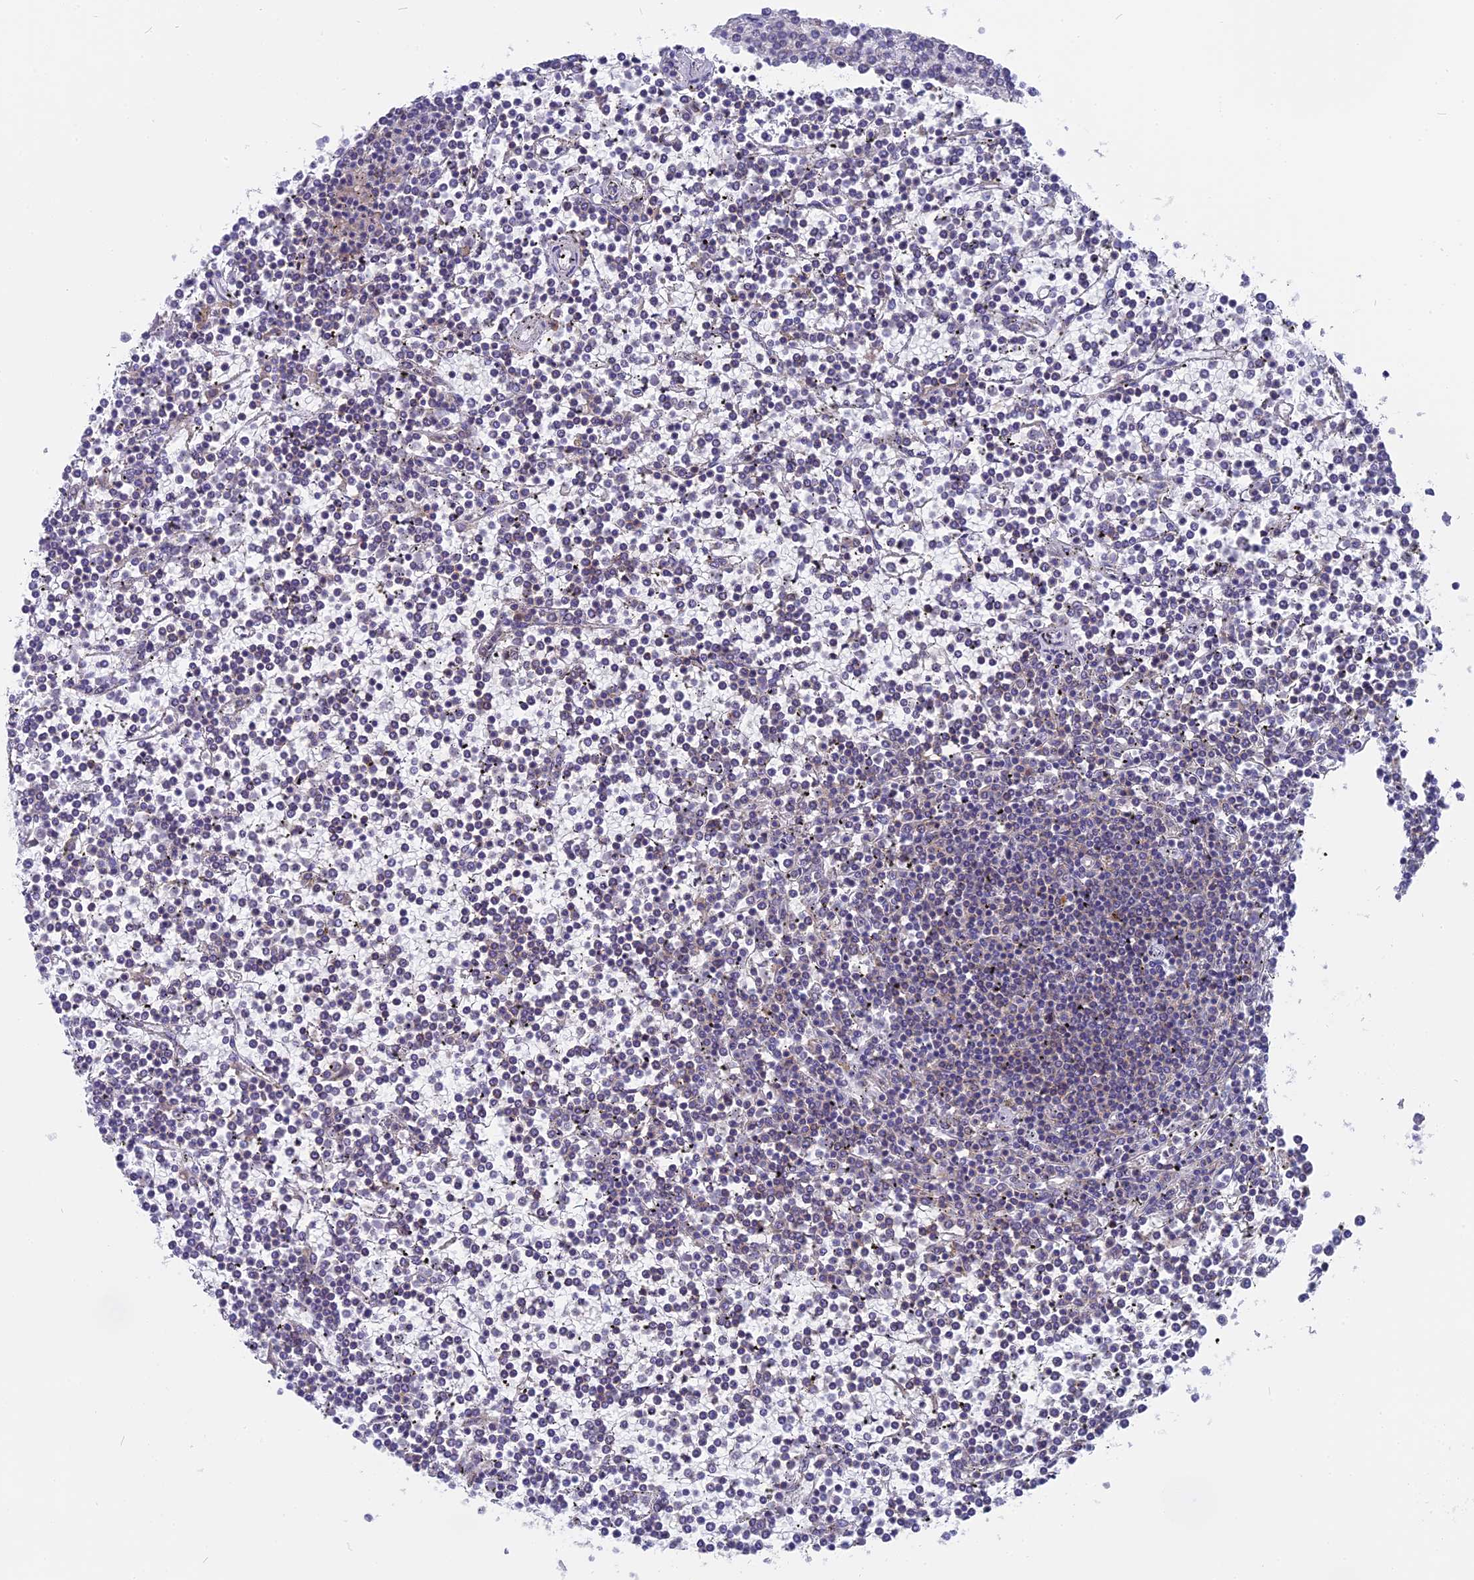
{"staining": {"intensity": "negative", "quantity": "none", "location": "none"}, "tissue": "lymphoma", "cell_type": "Tumor cells", "image_type": "cancer", "snomed": [{"axis": "morphology", "description": "Malignant lymphoma, non-Hodgkin's type, Low grade"}, {"axis": "topography", "description": "Spleen"}], "caption": "IHC image of neoplastic tissue: lymphoma stained with DAB demonstrates no significant protein staining in tumor cells. (Stains: DAB immunohistochemistry (IHC) with hematoxylin counter stain, Microscopy: brightfield microscopy at high magnification).", "gene": "DTWD1", "patient": {"sex": "female", "age": 19}}